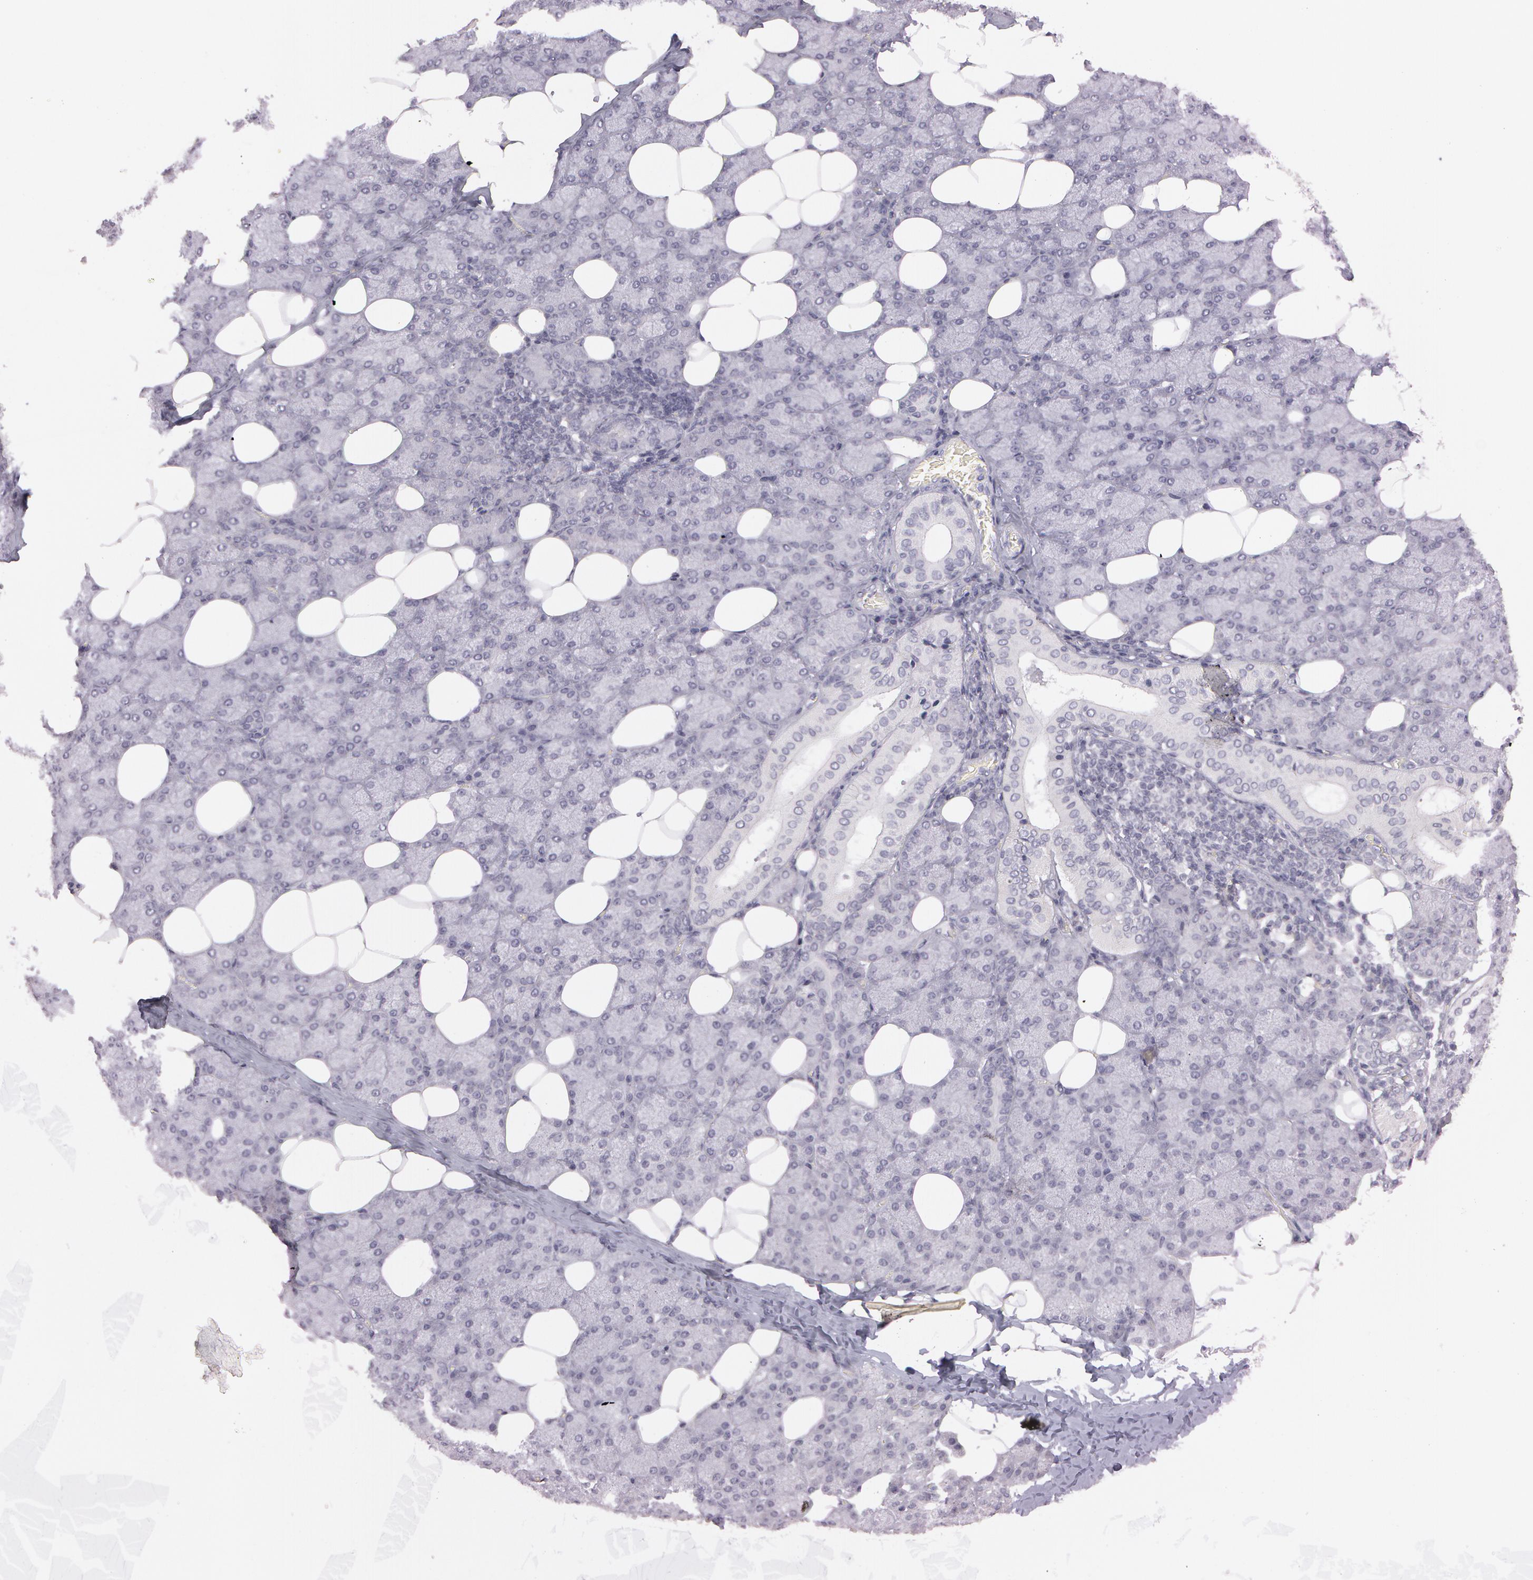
{"staining": {"intensity": "negative", "quantity": "none", "location": "none"}, "tissue": "salivary gland", "cell_type": "Glandular cells", "image_type": "normal", "snomed": [{"axis": "morphology", "description": "Normal tissue, NOS"}, {"axis": "topography", "description": "Lymph node"}, {"axis": "topography", "description": "Salivary gland"}], "caption": "DAB immunohistochemical staining of benign salivary gland shows no significant staining in glandular cells. (Brightfield microscopy of DAB (3,3'-diaminobenzidine) immunohistochemistry at high magnification).", "gene": "MXRA5", "patient": {"sex": "male", "age": 8}}